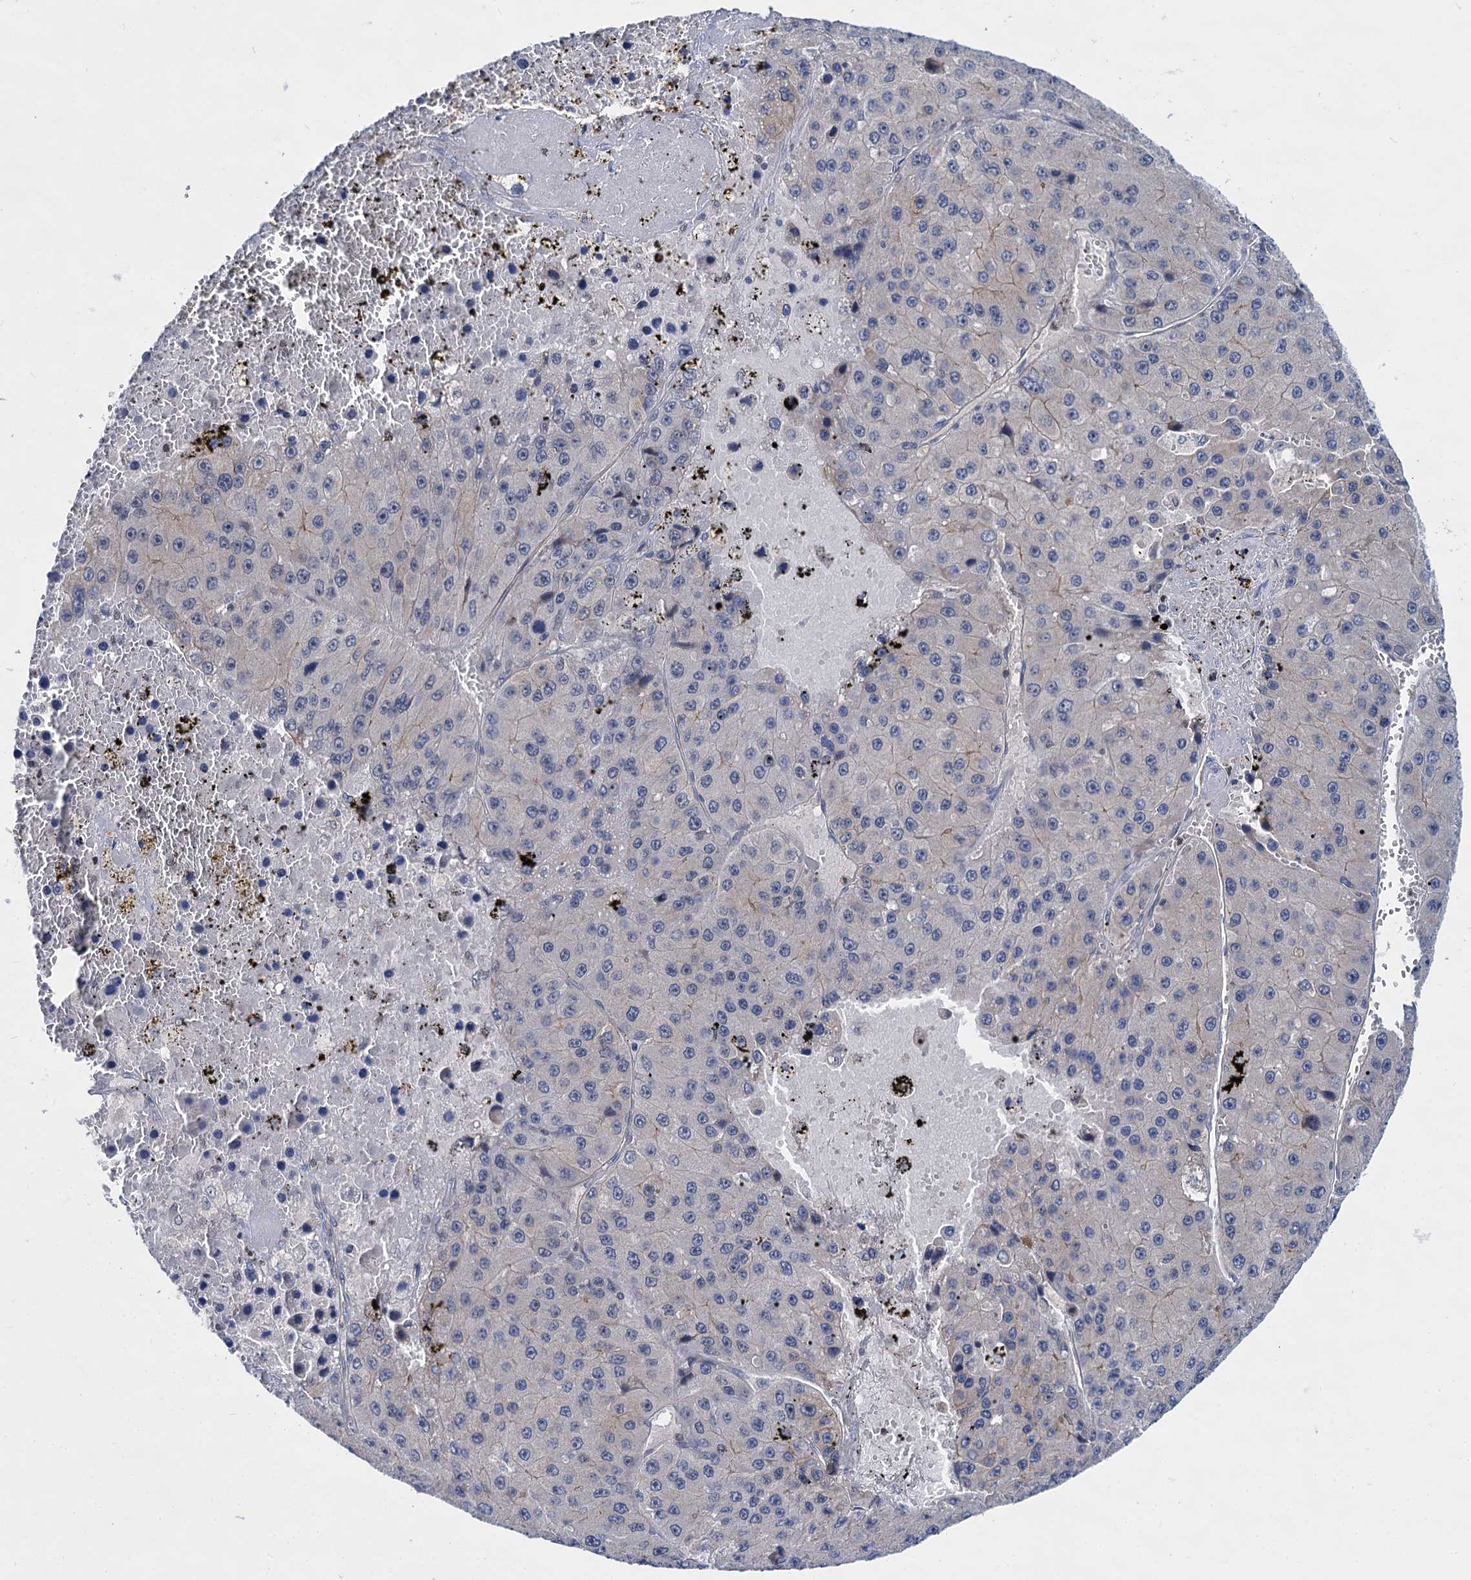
{"staining": {"intensity": "negative", "quantity": "none", "location": "none"}, "tissue": "liver cancer", "cell_type": "Tumor cells", "image_type": "cancer", "snomed": [{"axis": "morphology", "description": "Carcinoma, Hepatocellular, NOS"}, {"axis": "topography", "description": "Liver"}], "caption": "DAB immunohistochemical staining of human hepatocellular carcinoma (liver) demonstrates no significant positivity in tumor cells.", "gene": "ABLIM1", "patient": {"sex": "female", "age": 73}}